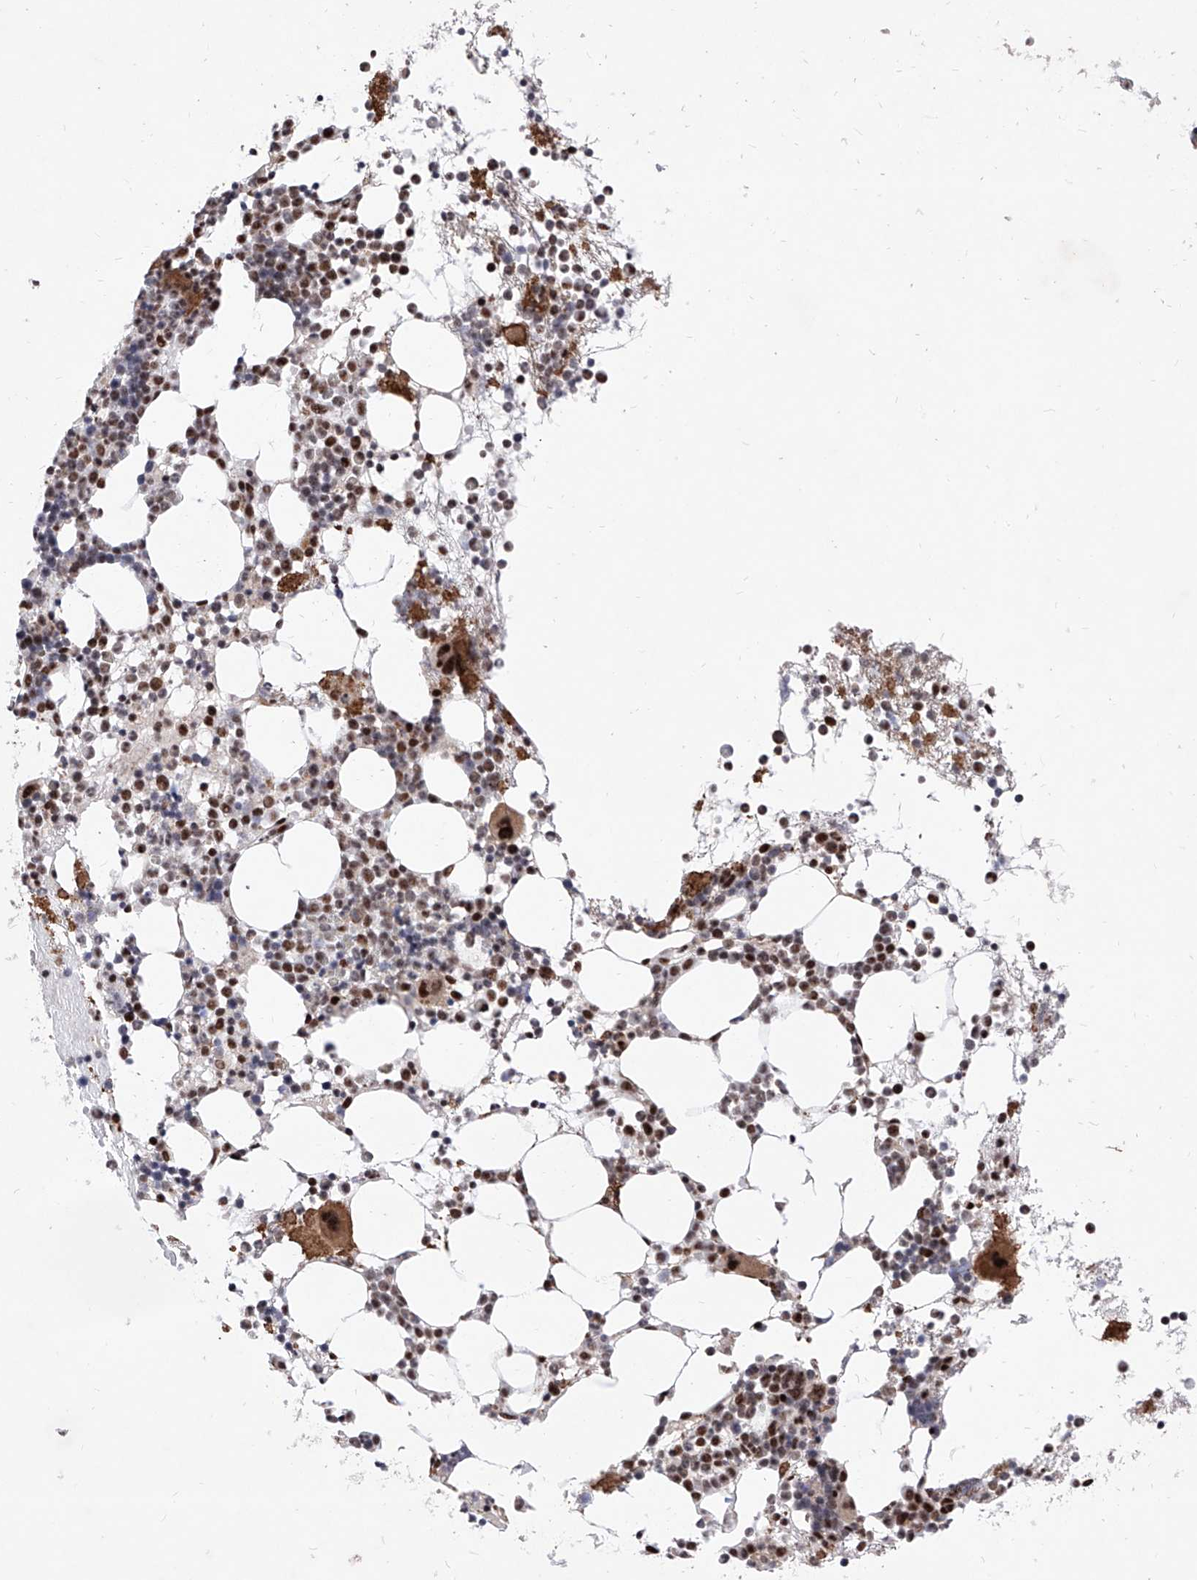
{"staining": {"intensity": "strong", "quantity": ">75%", "location": "cytoplasmic/membranous,nuclear"}, "tissue": "bone marrow", "cell_type": "Hematopoietic cells", "image_type": "normal", "snomed": [{"axis": "morphology", "description": "Normal tissue, NOS"}, {"axis": "topography", "description": "Bone marrow"}], "caption": "IHC histopathology image of unremarkable human bone marrow stained for a protein (brown), which shows high levels of strong cytoplasmic/membranous,nuclear staining in about >75% of hematopoietic cells.", "gene": "PHF5A", "patient": {"sex": "female", "age": 57}}